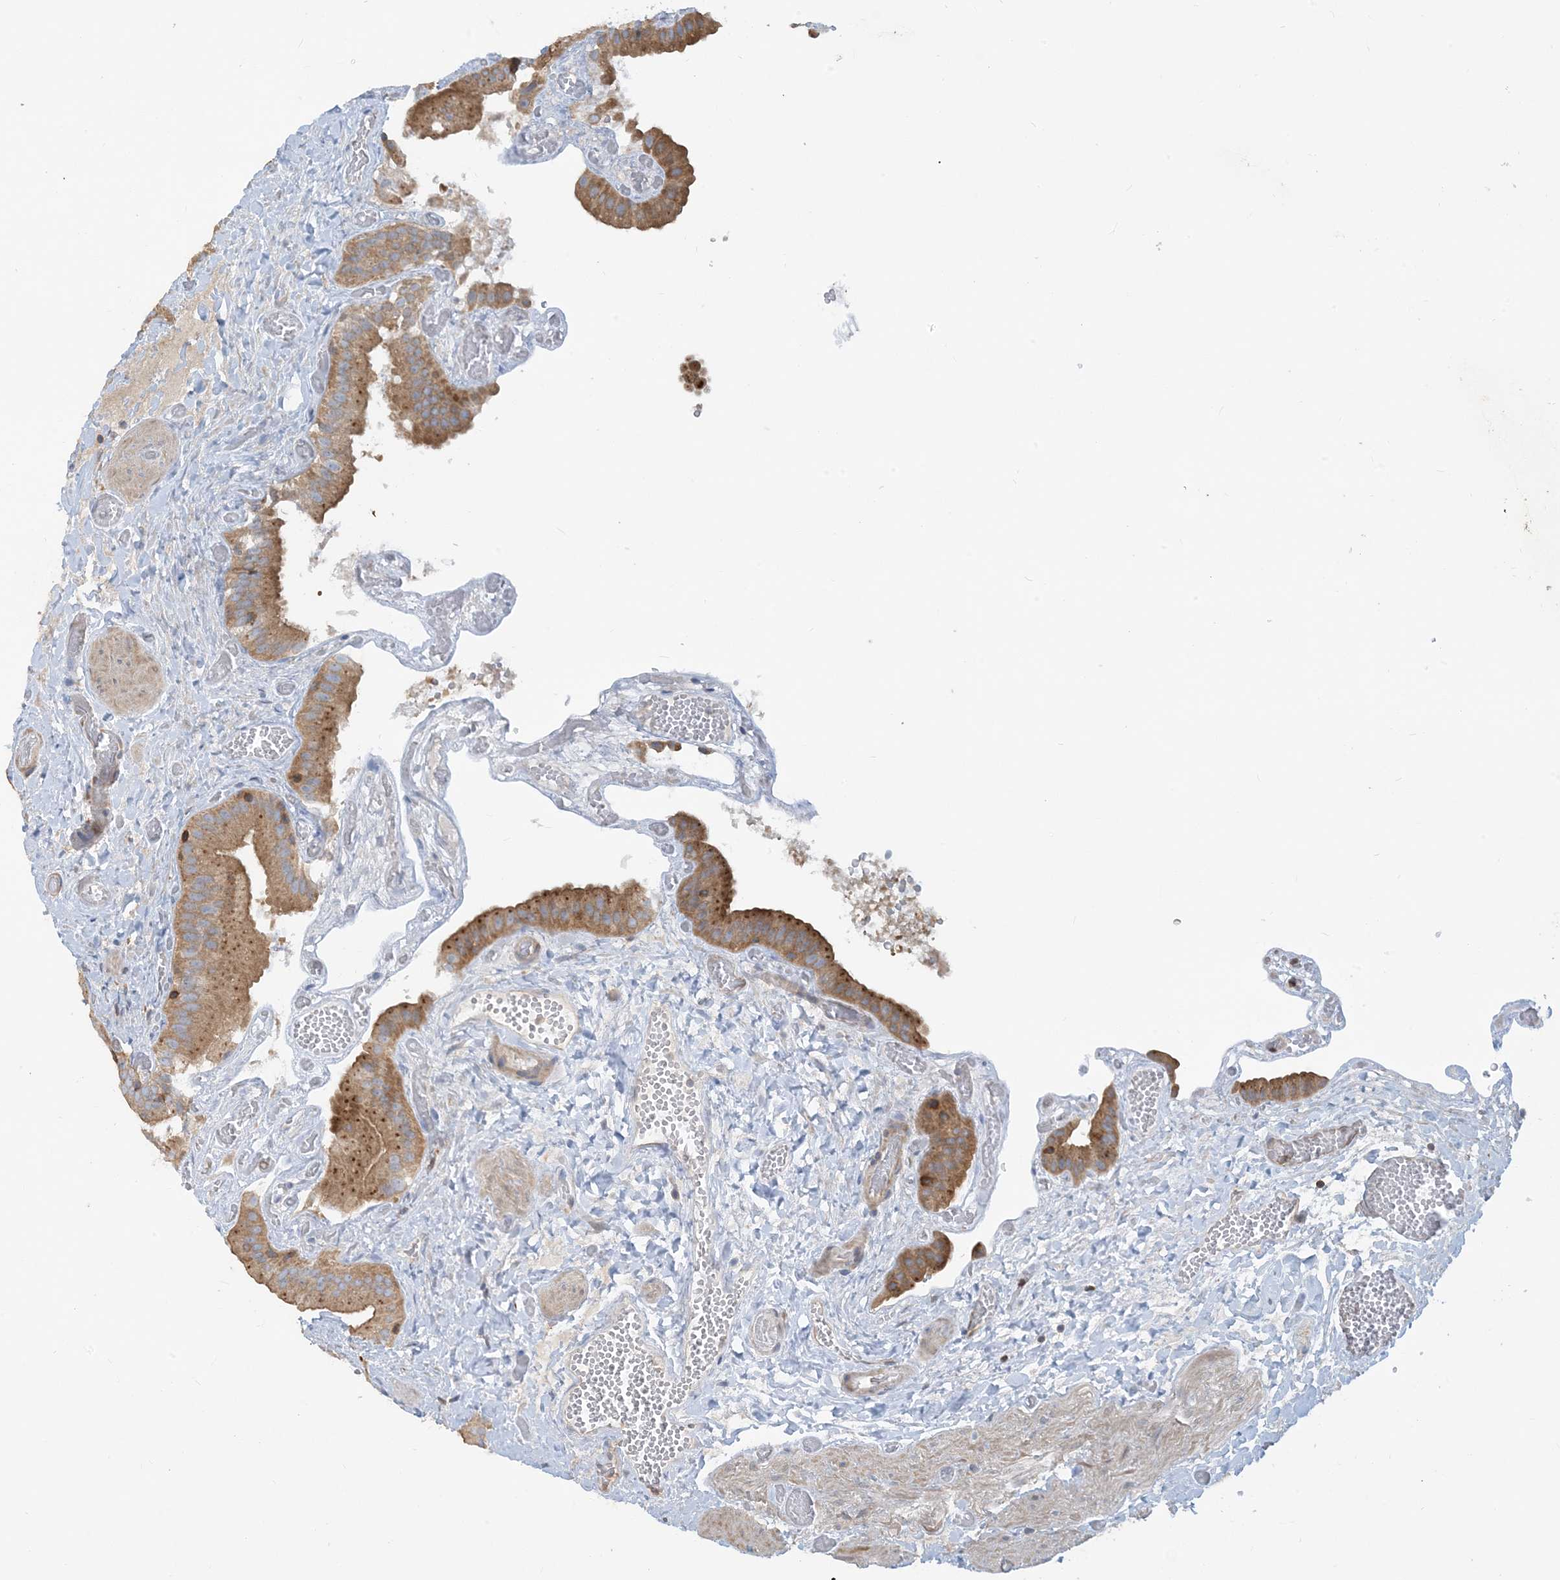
{"staining": {"intensity": "moderate", "quantity": ">75%", "location": "cytoplasmic/membranous"}, "tissue": "gallbladder", "cell_type": "Glandular cells", "image_type": "normal", "snomed": [{"axis": "morphology", "description": "Normal tissue, NOS"}, {"axis": "topography", "description": "Gallbladder"}], "caption": "IHC photomicrograph of benign gallbladder stained for a protein (brown), which displays medium levels of moderate cytoplasmic/membranous expression in approximately >75% of glandular cells.", "gene": "SFMBT2", "patient": {"sex": "female", "age": 64}}